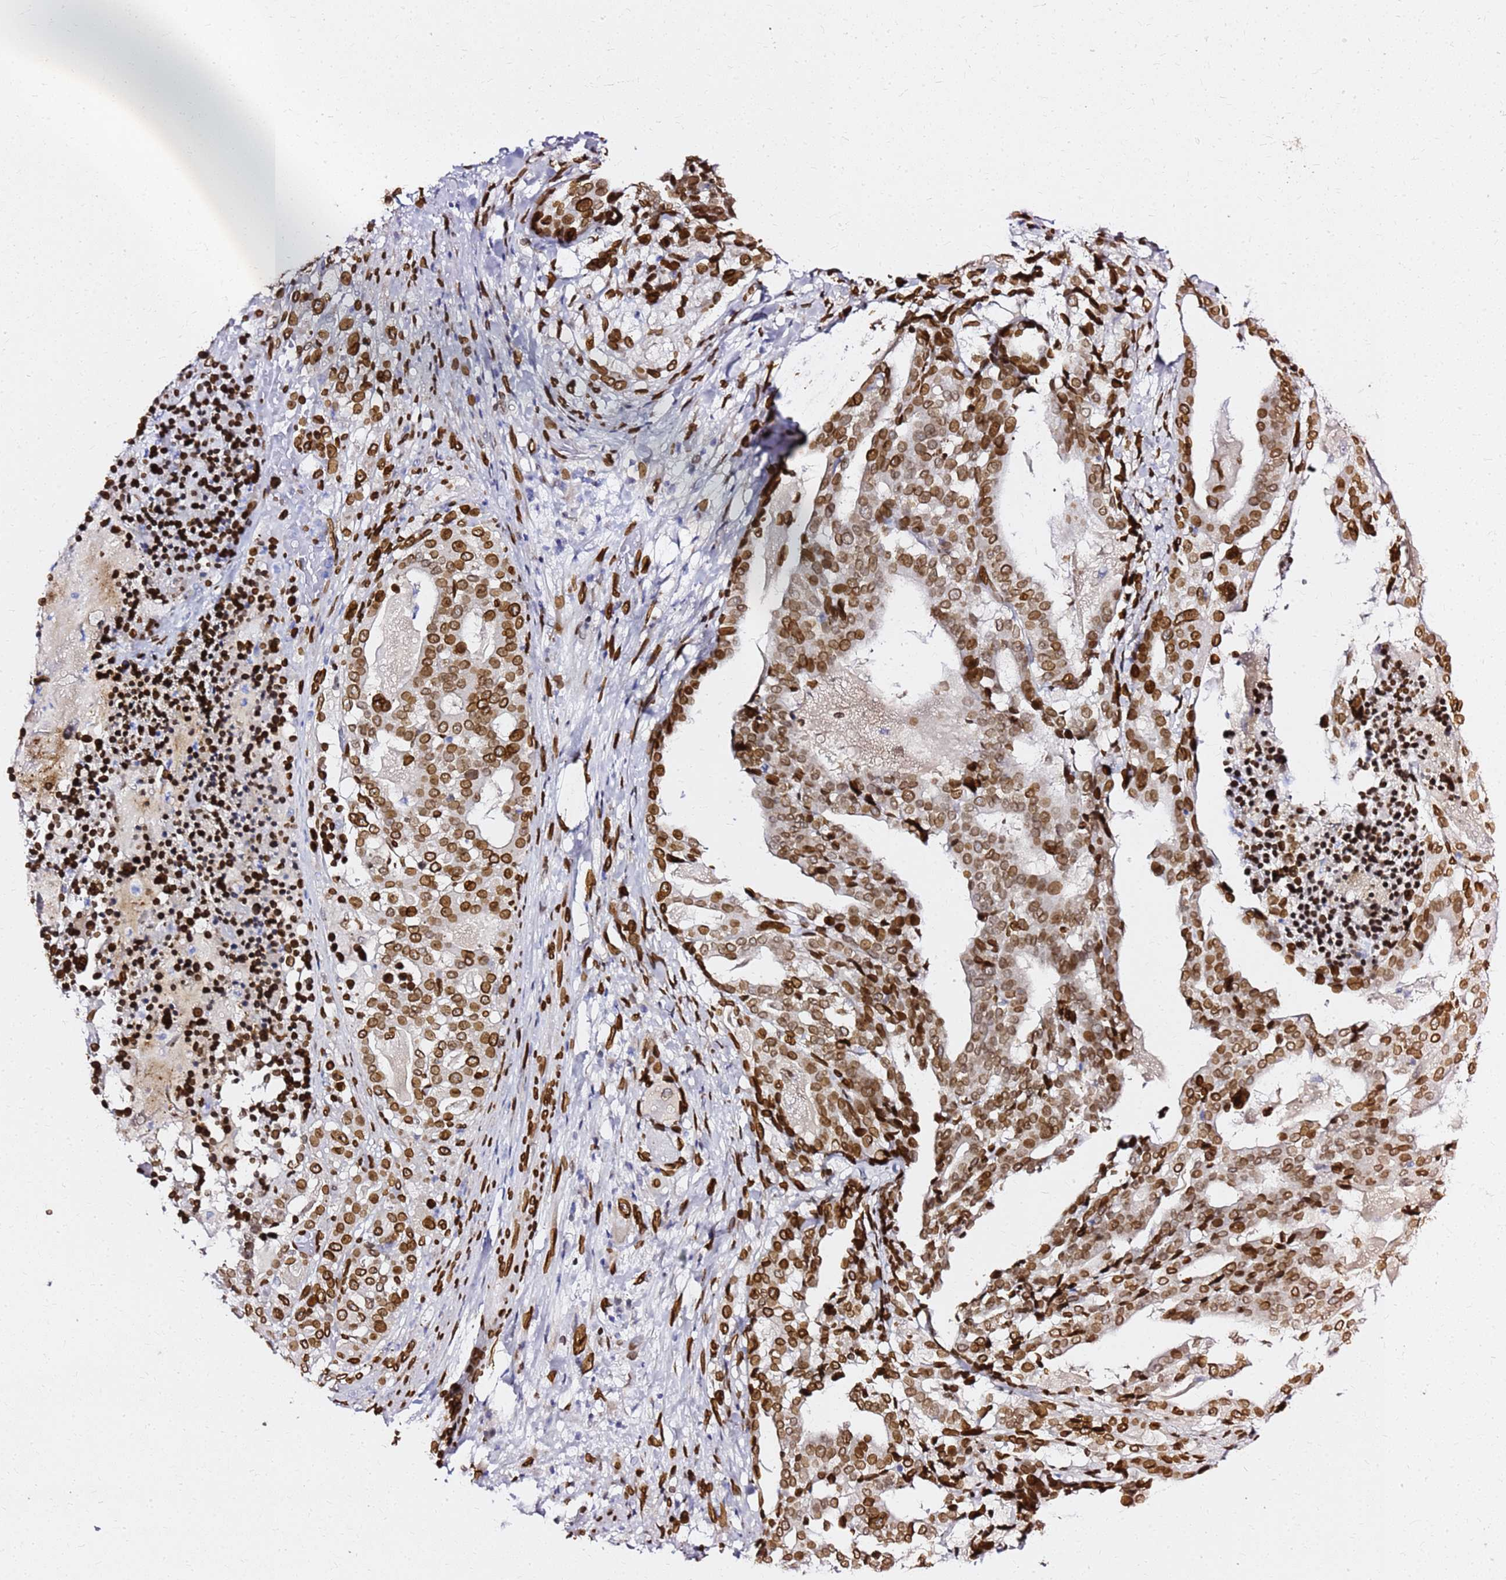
{"staining": {"intensity": "strong", "quantity": ">75%", "location": "cytoplasmic/membranous,nuclear"}, "tissue": "stomach cancer", "cell_type": "Tumor cells", "image_type": "cancer", "snomed": [{"axis": "morphology", "description": "Adenocarcinoma, NOS"}, {"axis": "topography", "description": "Stomach"}], "caption": "Immunohistochemical staining of stomach cancer (adenocarcinoma) exhibits high levels of strong cytoplasmic/membranous and nuclear protein staining in approximately >75% of tumor cells.", "gene": "C6orf141", "patient": {"sex": "male", "age": 48}}